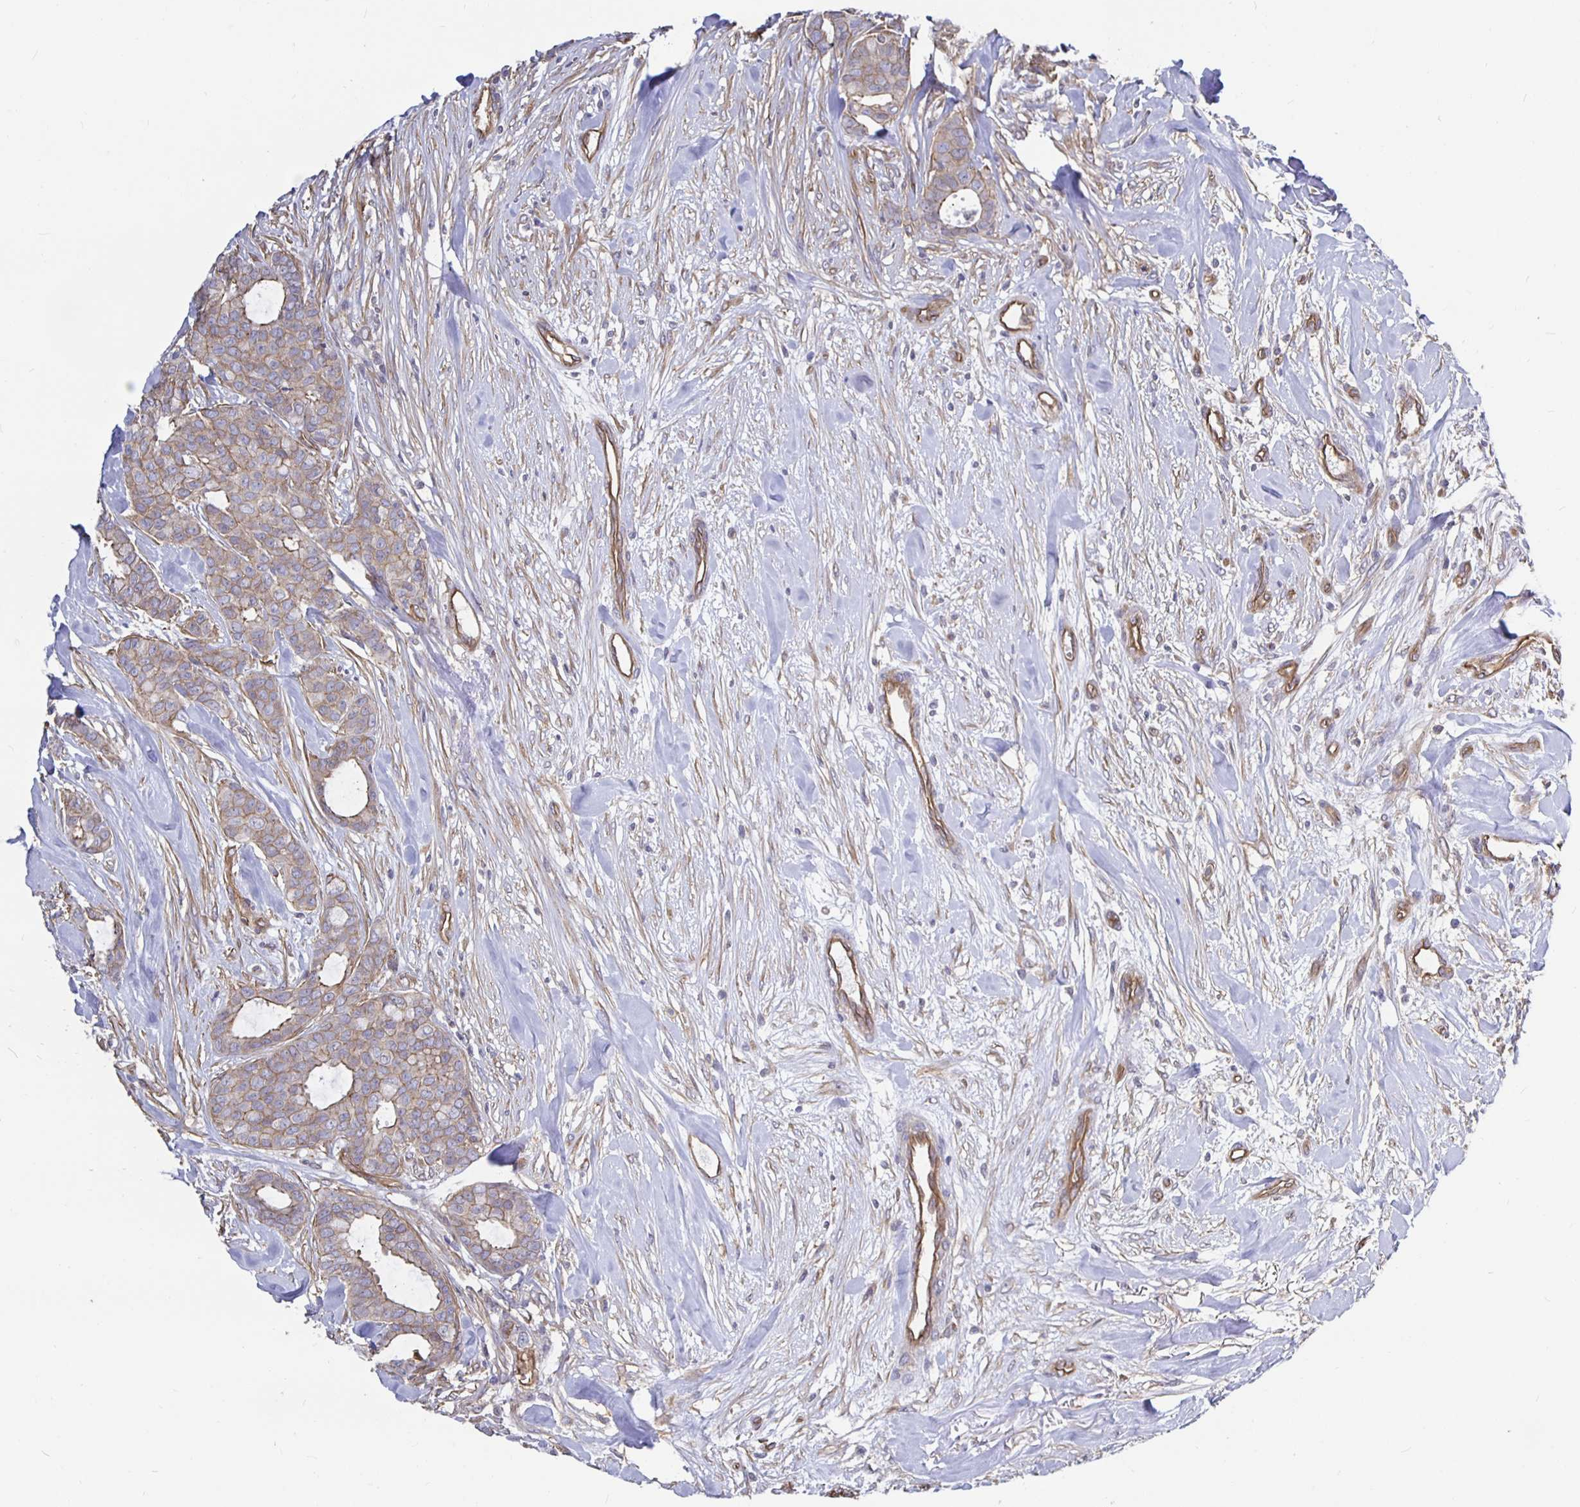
{"staining": {"intensity": "weak", "quantity": "25%-75%", "location": "cytoplasmic/membranous"}, "tissue": "breast cancer", "cell_type": "Tumor cells", "image_type": "cancer", "snomed": [{"axis": "morphology", "description": "Duct carcinoma"}, {"axis": "topography", "description": "Breast"}], "caption": "Immunohistochemistry (IHC) photomicrograph of breast intraductal carcinoma stained for a protein (brown), which exhibits low levels of weak cytoplasmic/membranous staining in about 25%-75% of tumor cells.", "gene": "ARHGEF39", "patient": {"sex": "female", "age": 84}}